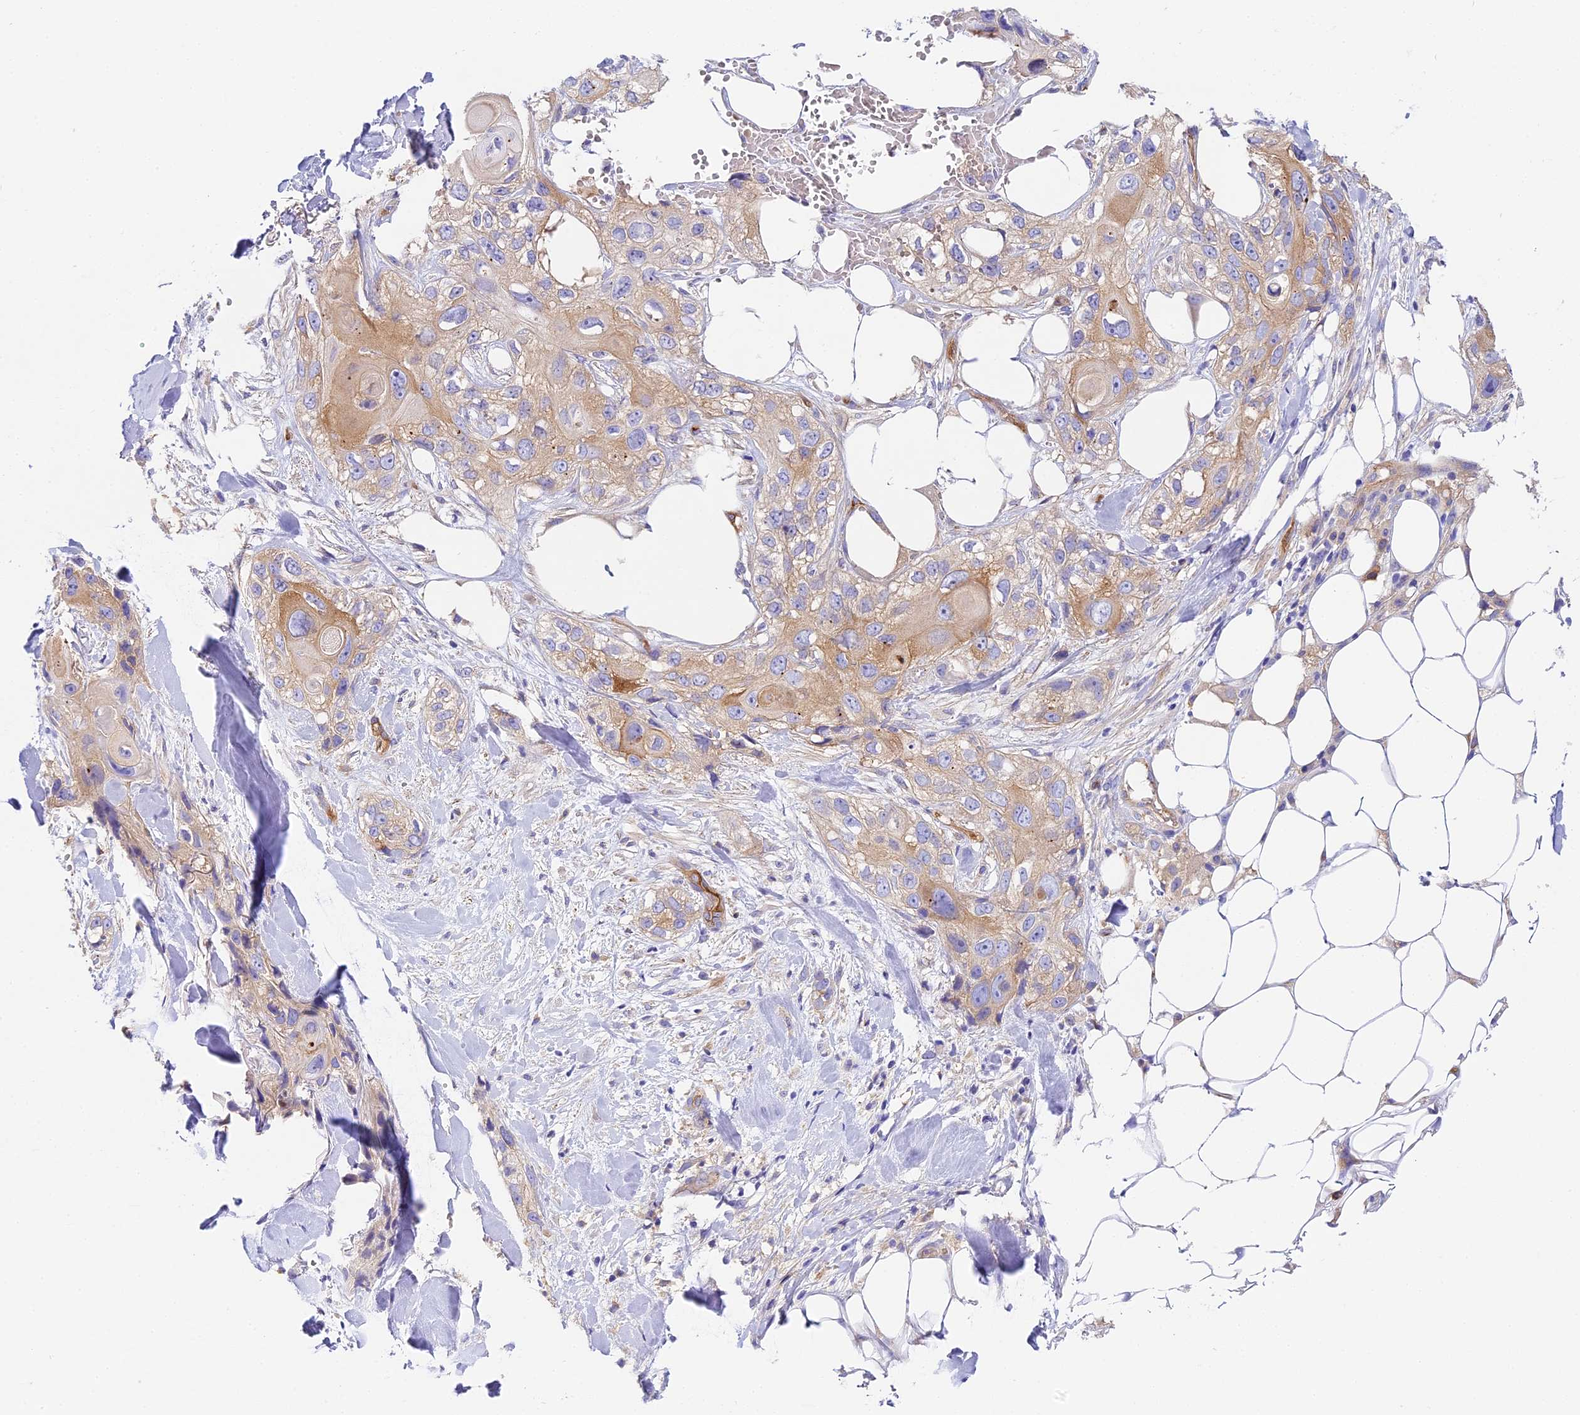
{"staining": {"intensity": "moderate", "quantity": "<25%", "location": "cytoplasmic/membranous"}, "tissue": "skin cancer", "cell_type": "Tumor cells", "image_type": "cancer", "snomed": [{"axis": "morphology", "description": "Normal tissue, NOS"}, {"axis": "morphology", "description": "Squamous cell carcinoma, NOS"}, {"axis": "topography", "description": "Skin"}], "caption": "Tumor cells demonstrate low levels of moderate cytoplasmic/membranous positivity in approximately <25% of cells in human squamous cell carcinoma (skin). The staining was performed using DAB (3,3'-diaminobenzidine) to visualize the protein expression in brown, while the nuclei were stained in blue with hematoxylin (Magnification: 20x).", "gene": "HOMER3", "patient": {"sex": "male", "age": 72}}